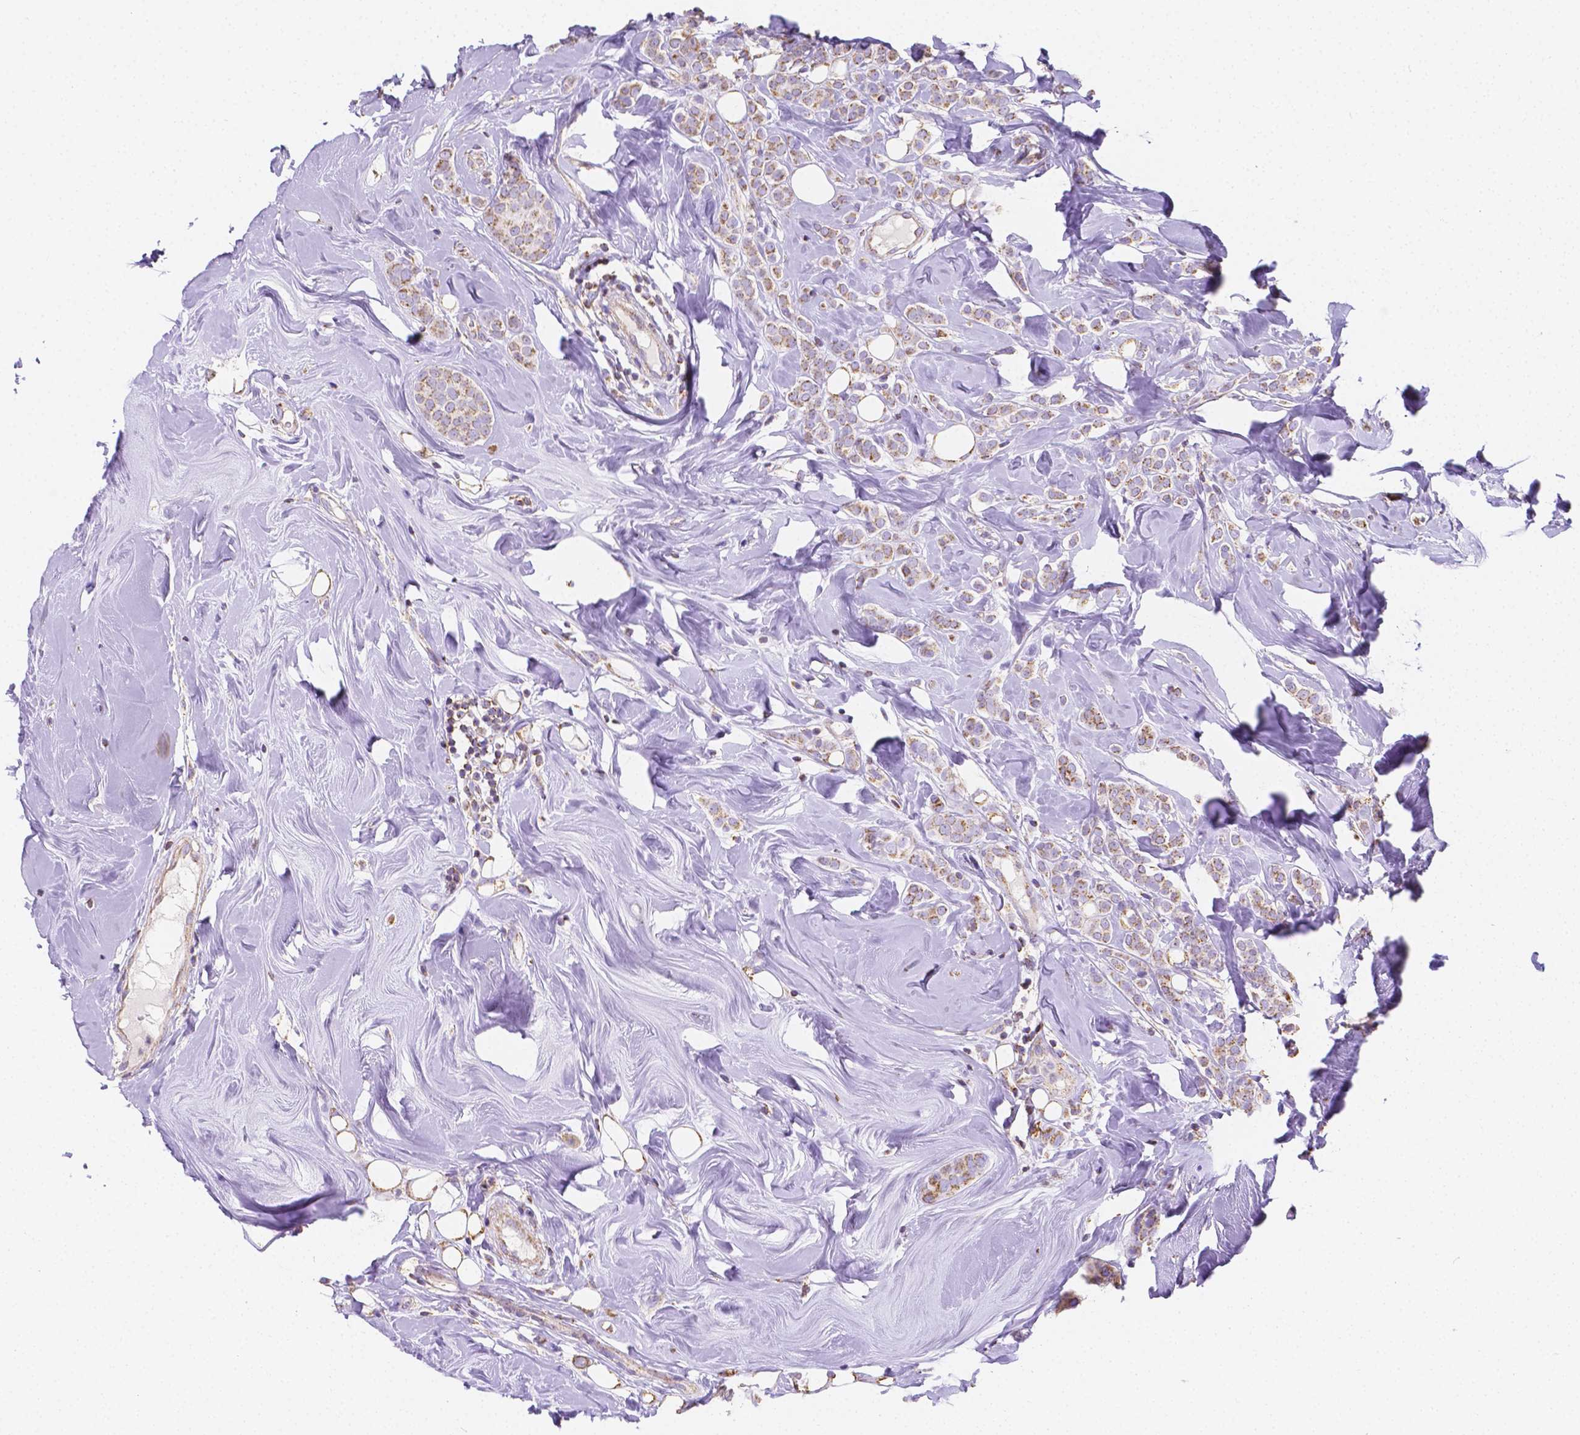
{"staining": {"intensity": "moderate", "quantity": ">75%", "location": "cytoplasmic/membranous"}, "tissue": "breast cancer", "cell_type": "Tumor cells", "image_type": "cancer", "snomed": [{"axis": "morphology", "description": "Lobular carcinoma"}, {"axis": "topography", "description": "Breast"}], "caption": "A brown stain shows moderate cytoplasmic/membranous positivity of a protein in human breast lobular carcinoma tumor cells.", "gene": "SGTB", "patient": {"sex": "female", "age": 49}}